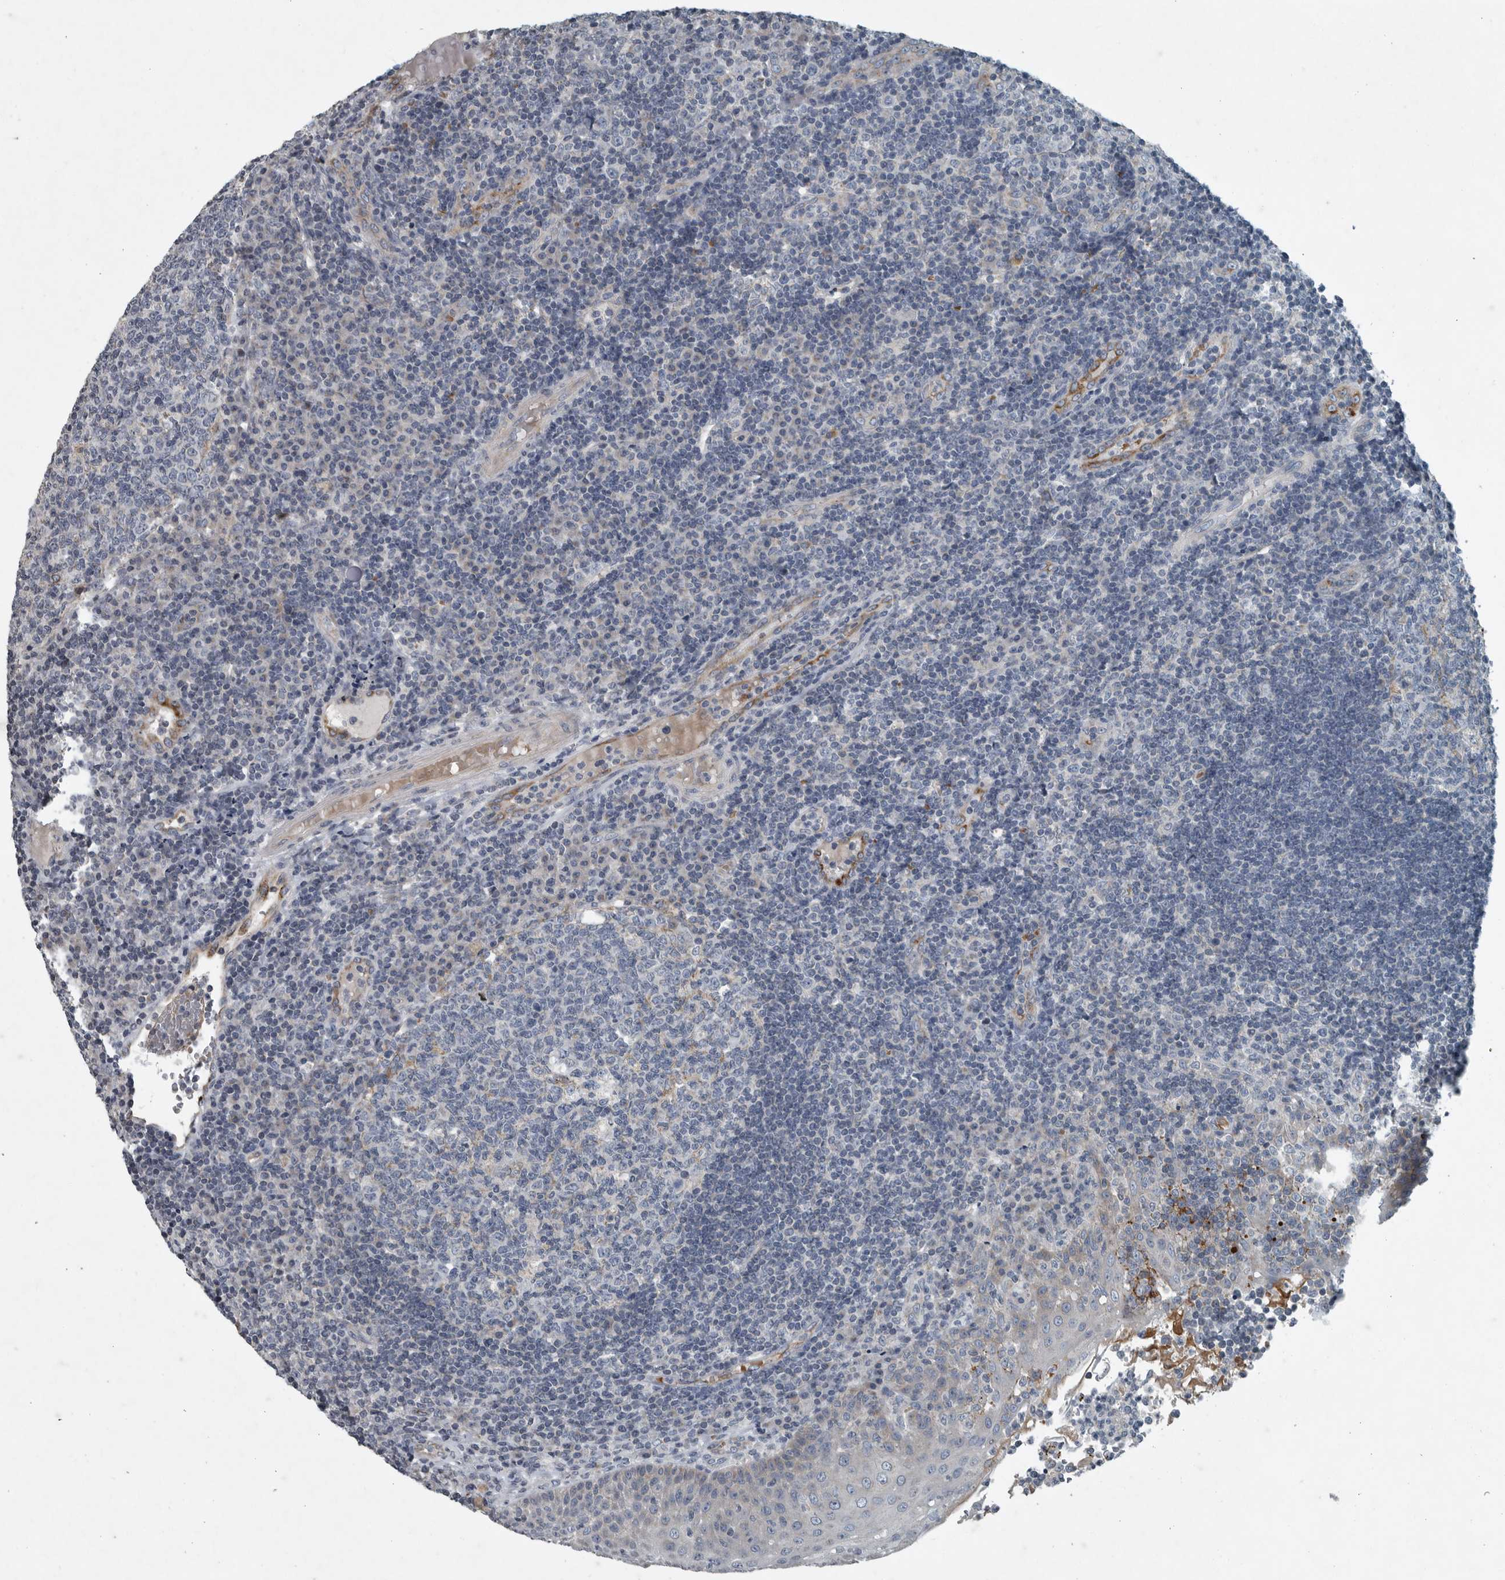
{"staining": {"intensity": "negative", "quantity": "none", "location": "none"}, "tissue": "tonsil", "cell_type": "Germinal center cells", "image_type": "normal", "snomed": [{"axis": "morphology", "description": "Normal tissue, NOS"}, {"axis": "topography", "description": "Tonsil"}], "caption": "IHC image of normal tonsil stained for a protein (brown), which demonstrates no expression in germinal center cells.", "gene": "MPP3", "patient": {"sex": "female", "age": 40}}